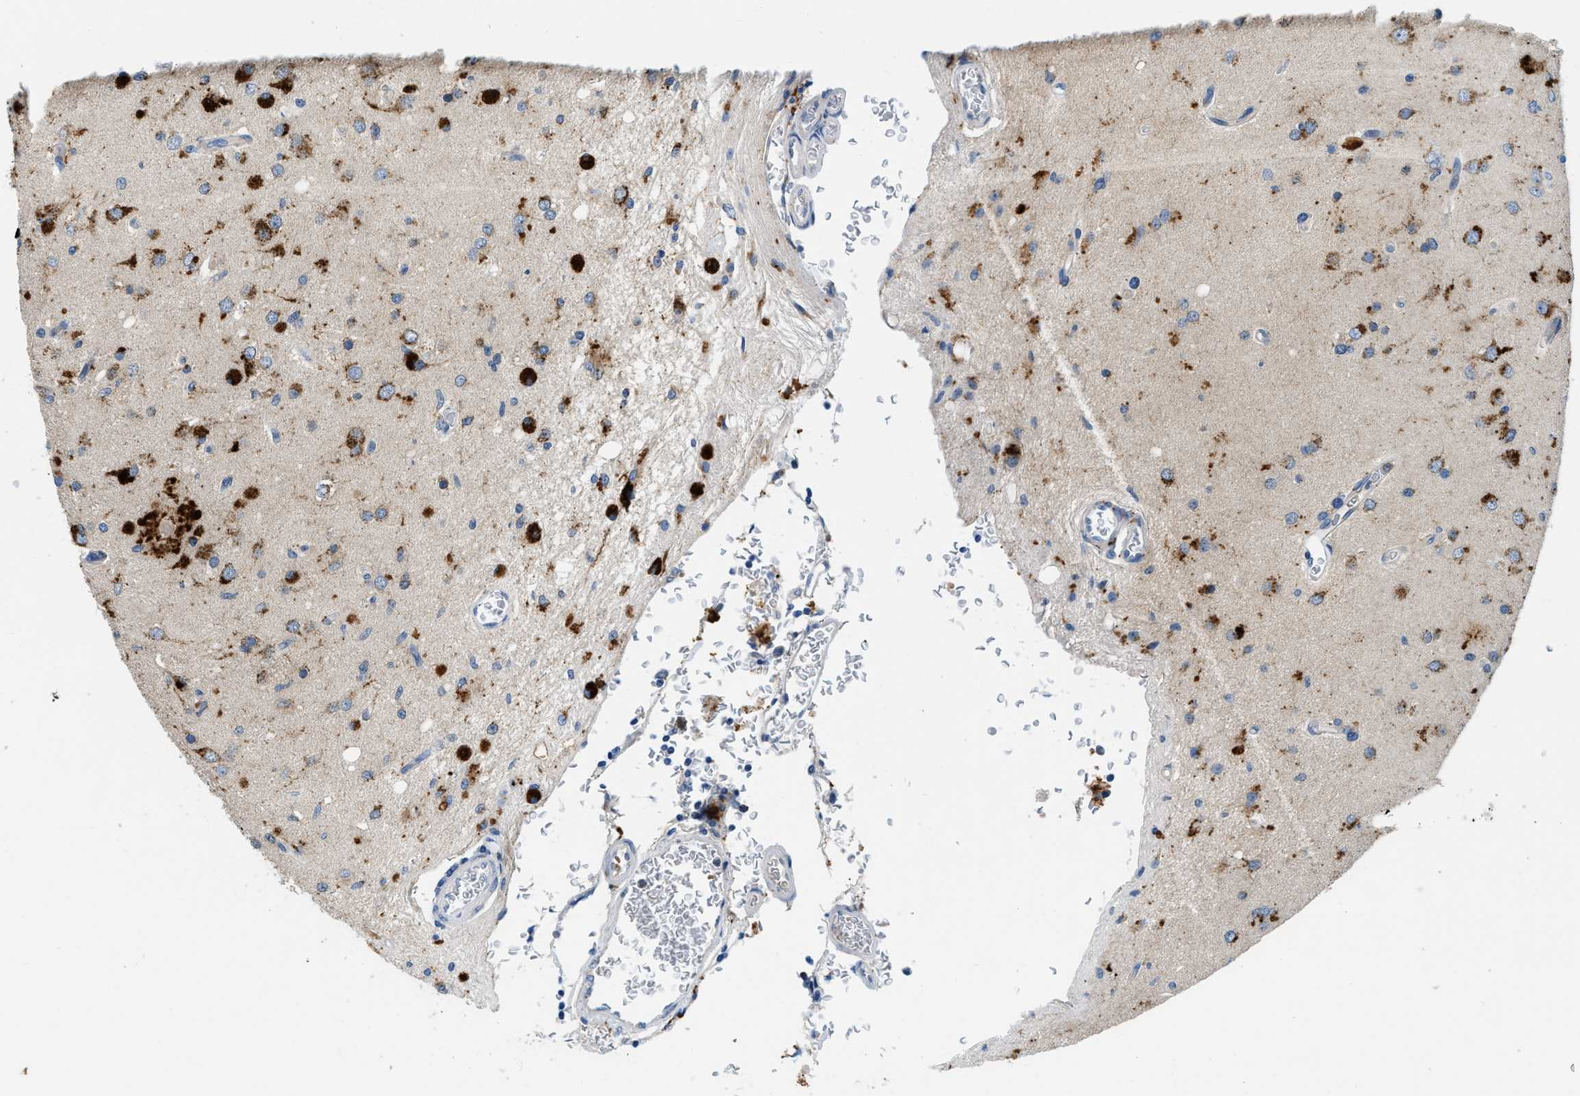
{"staining": {"intensity": "strong", "quantity": ">75%", "location": "cytoplasmic/membranous"}, "tissue": "glioma", "cell_type": "Tumor cells", "image_type": "cancer", "snomed": [{"axis": "morphology", "description": "Normal tissue, NOS"}, {"axis": "morphology", "description": "Glioma, malignant, High grade"}, {"axis": "topography", "description": "Cerebral cortex"}], "caption": "A photomicrograph of malignant glioma (high-grade) stained for a protein displays strong cytoplasmic/membranous brown staining in tumor cells.", "gene": "TSPAN3", "patient": {"sex": "male", "age": 77}}